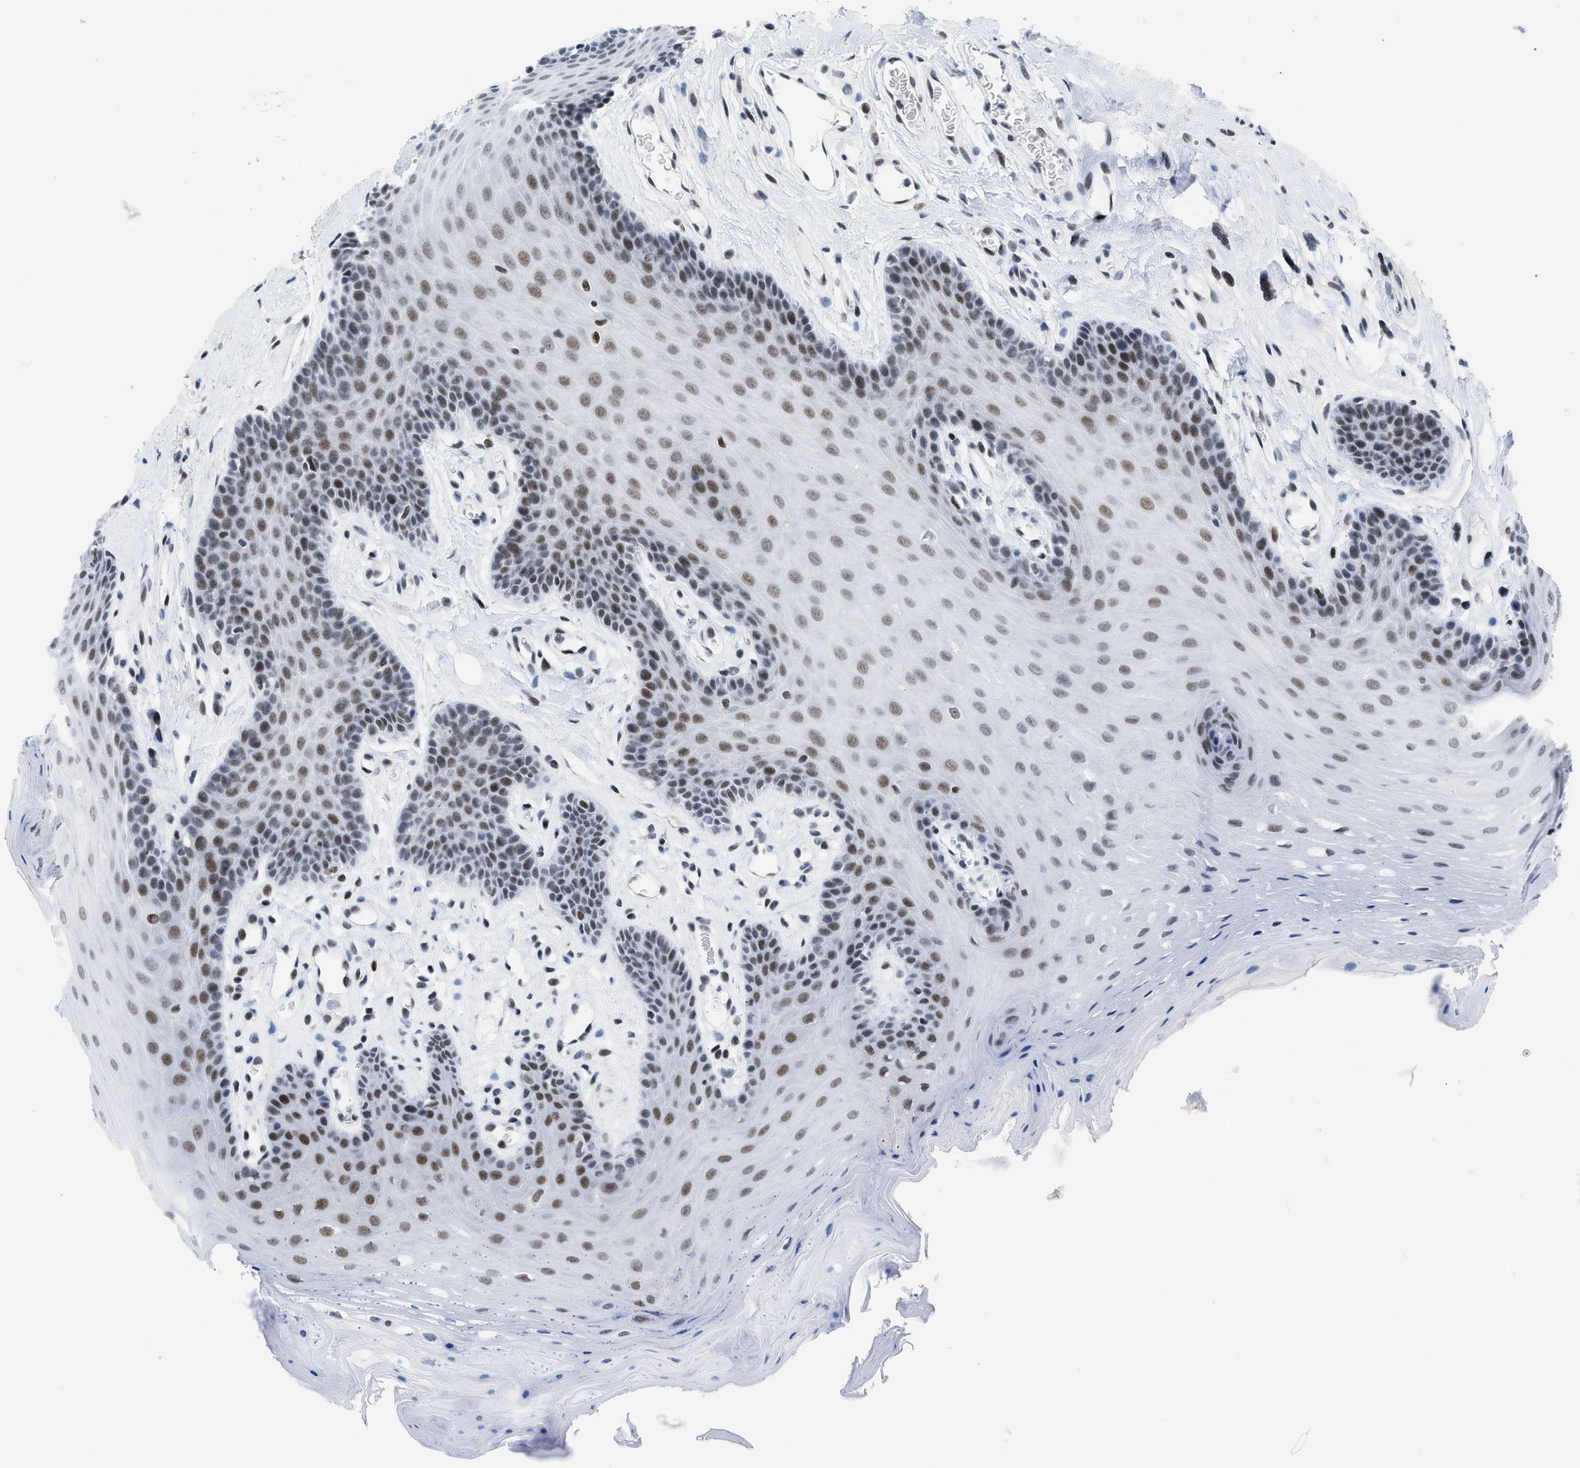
{"staining": {"intensity": "moderate", "quantity": ">75%", "location": "nuclear"}, "tissue": "oral mucosa", "cell_type": "Squamous epithelial cells", "image_type": "normal", "snomed": [{"axis": "morphology", "description": "Normal tissue, NOS"}, {"axis": "morphology", "description": "Squamous cell carcinoma, NOS"}, {"axis": "topography", "description": "Oral tissue"}, {"axis": "topography", "description": "Head-Neck"}], "caption": "The micrograph exhibits a brown stain indicating the presence of a protein in the nuclear of squamous epithelial cells in oral mucosa. The staining was performed using DAB (3,3'-diaminobenzidine), with brown indicating positive protein expression. Nuclei are stained blue with hematoxylin.", "gene": "TERF2IP", "patient": {"sex": "male", "age": 71}}